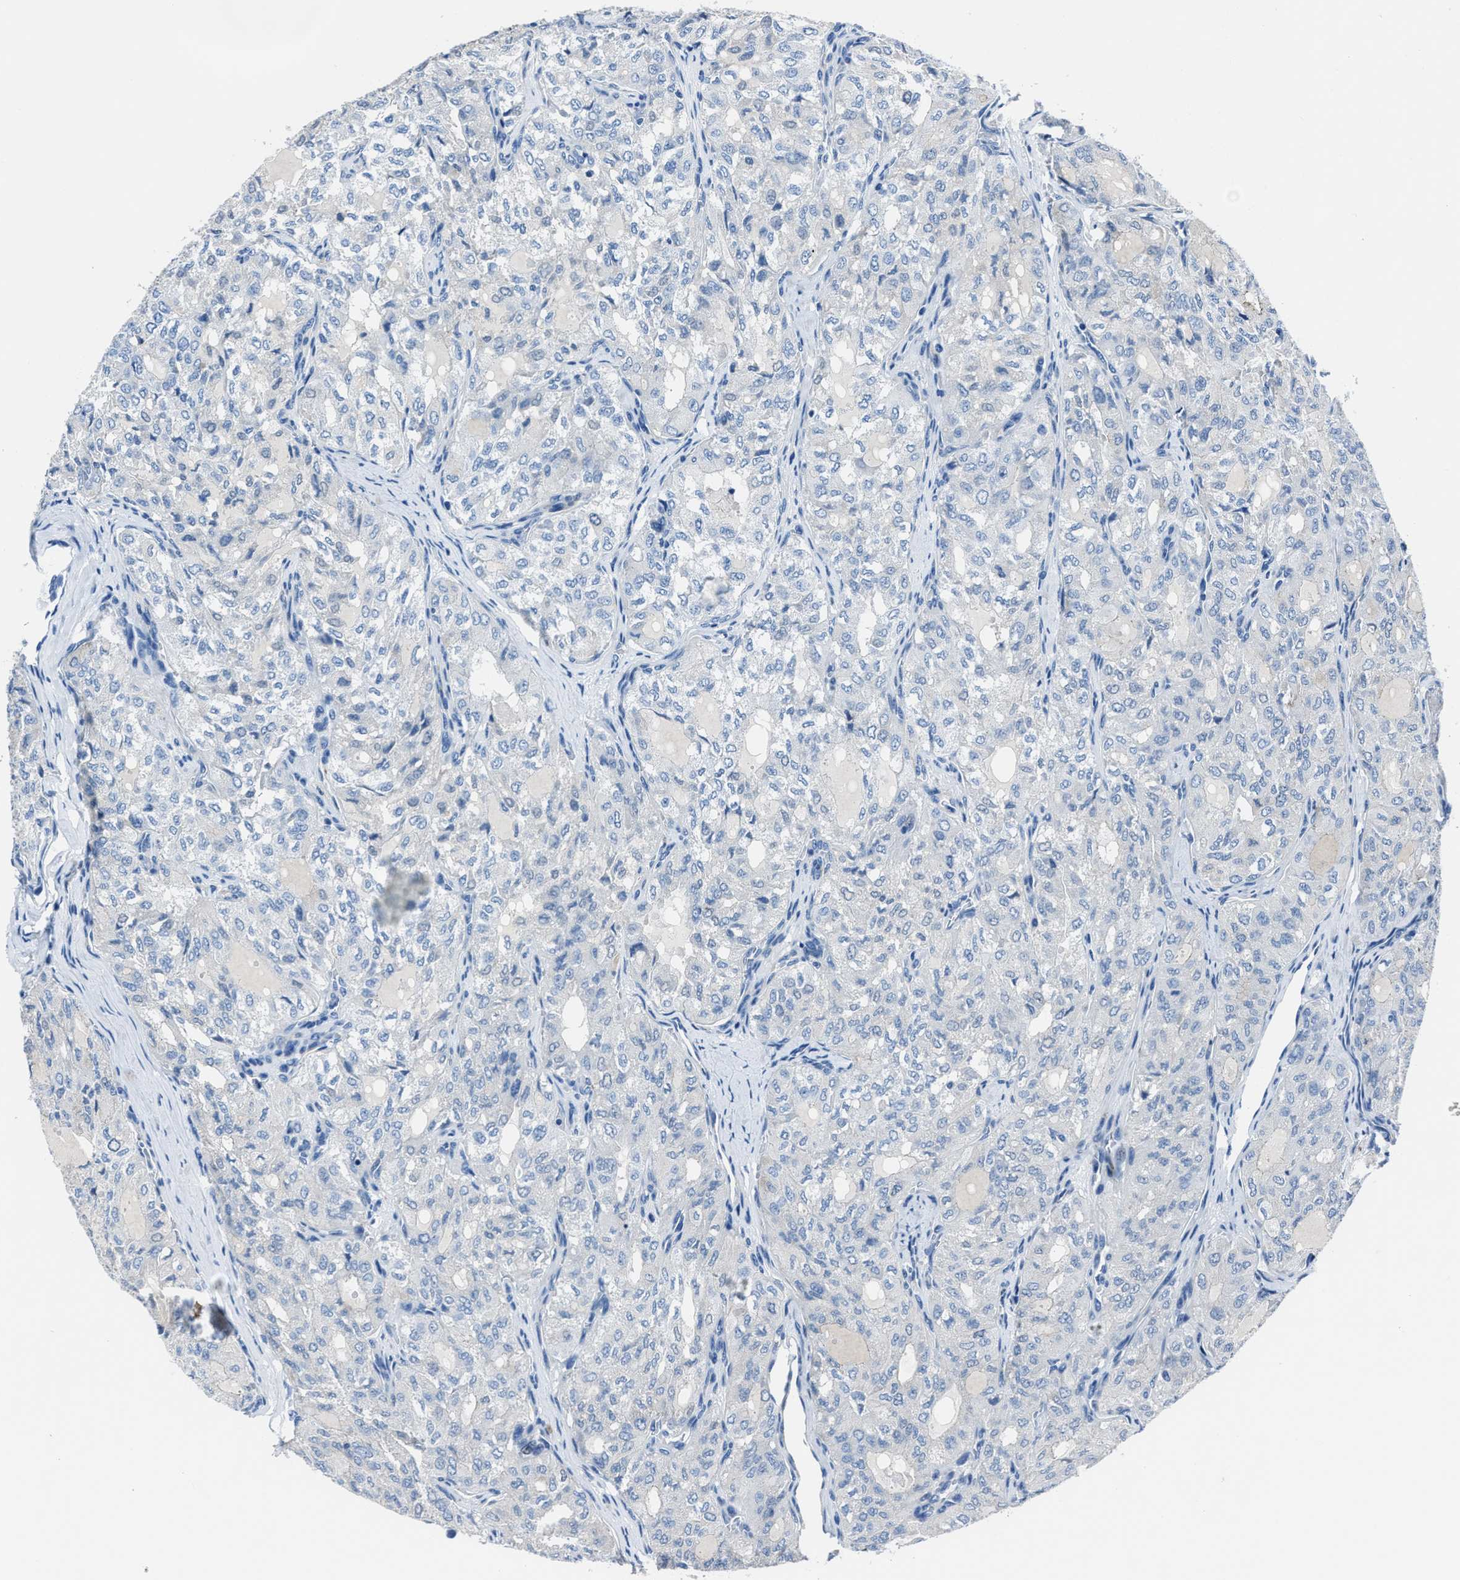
{"staining": {"intensity": "negative", "quantity": "none", "location": "none"}, "tissue": "thyroid cancer", "cell_type": "Tumor cells", "image_type": "cancer", "snomed": [{"axis": "morphology", "description": "Follicular adenoma carcinoma, NOS"}, {"axis": "topography", "description": "Thyroid gland"}], "caption": "The image shows no significant positivity in tumor cells of follicular adenoma carcinoma (thyroid). The staining was performed using DAB to visualize the protein expression in brown, while the nuclei were stained in blue with hematoxylin (Magnification: 20x).", "gene": "LMO7", "patient": {"sex": "male", "age": 75}}